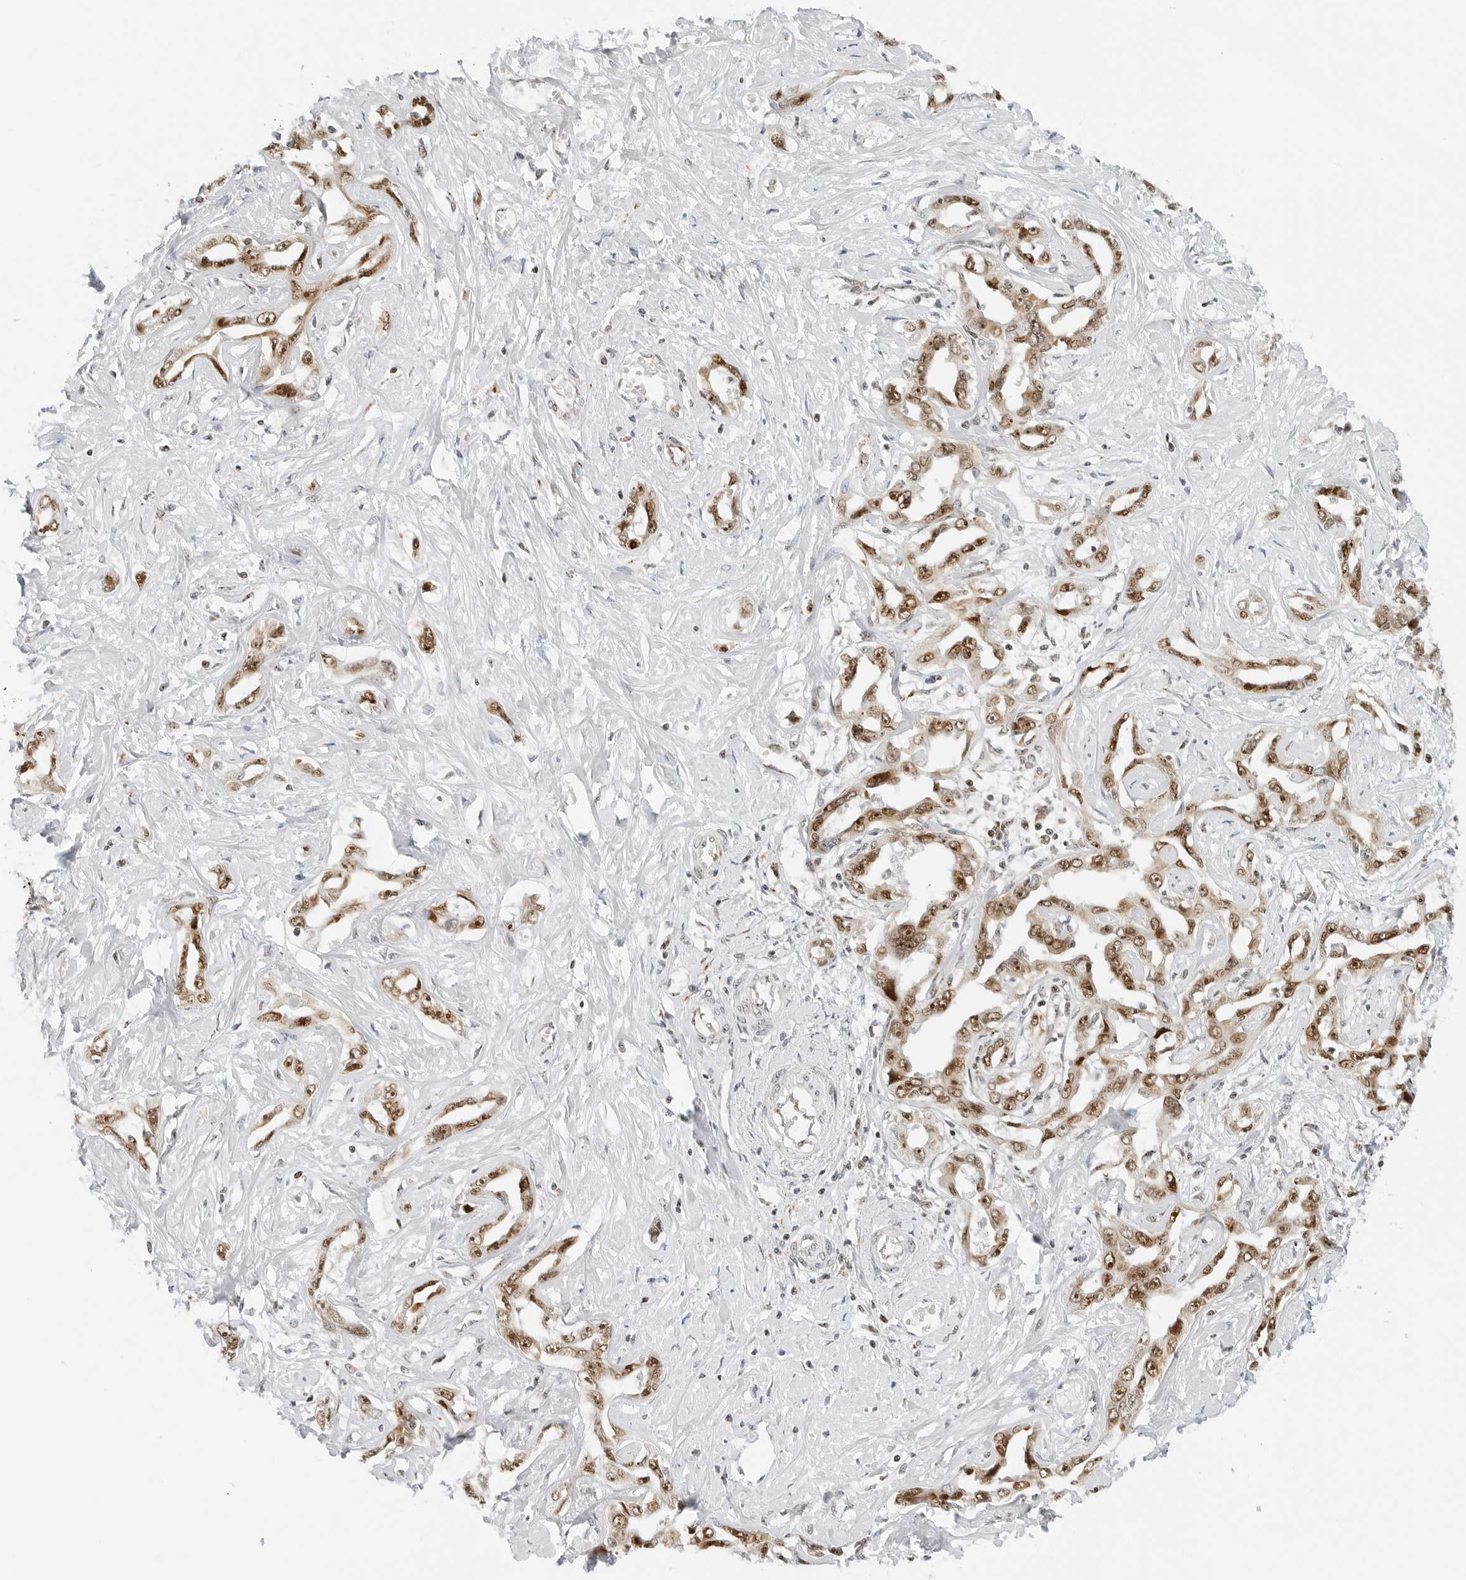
{"staining": {"intensity": "moderate", "quantity": ">75%", "location": "cytoplasmic/membranous,nuclear"}, "tissue": "liver cancer", "cell_type": "Tumor cells", "image_type": "cancer", "snomed": [{"axis": "morphology", "description": "Cholangiocarcinoma"}, {"axis": "topography", "description": "Liver"}], "caption": "Immunohistochemical staining of human liver cholangiocarcinoma exhibits medium levels of moderate cytoplasmic/membranous and nuclear expression in approximately >75% of tumor cells.", "gene": "RIMKLA", "patient": {"sex": "male", "age": 59}}